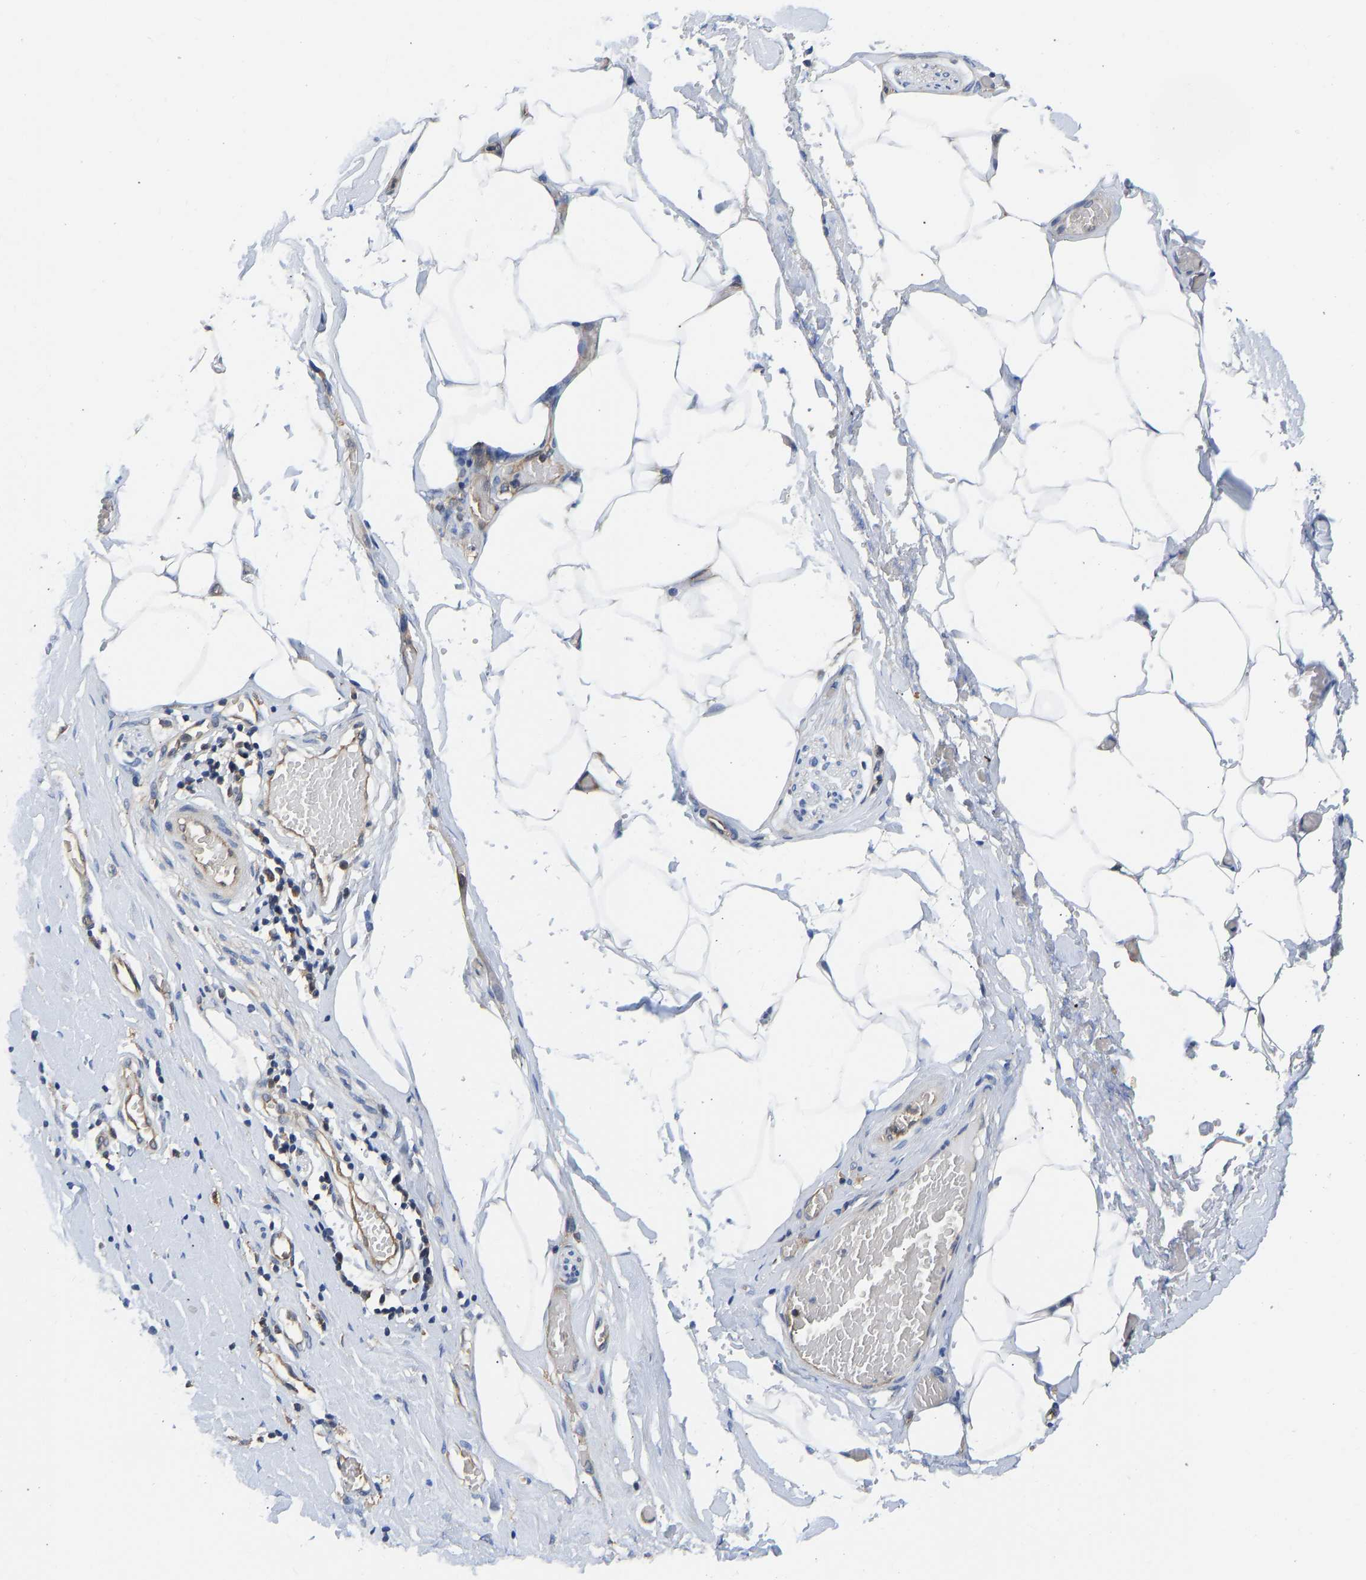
{"staining": {"intensity": "weak", "quantity": ">75%", "location": "cytoplasmic/membranous"}, "tissue": "adipose tissue", "cell_type": "Adipocytes", "image_type": "normal", "snomed": [{"axis": "morphology", "description": "Normal tissue, NOS"}, {"axis": "morphology", "description": "Adenocarcinoma, NOS"}, {"axis": "topography", "description": "Colon"}, {"axis": "topography", "description": "Peripheral nerve tissue"}], "caption": "Protein expression analysis of unremarkable human adipose tissue reveals weak cytoplasmic/membranous staining in about >75% of adipocytes.", "gene": "FLNB", "patient": {"sex": "male", "age": 14}}